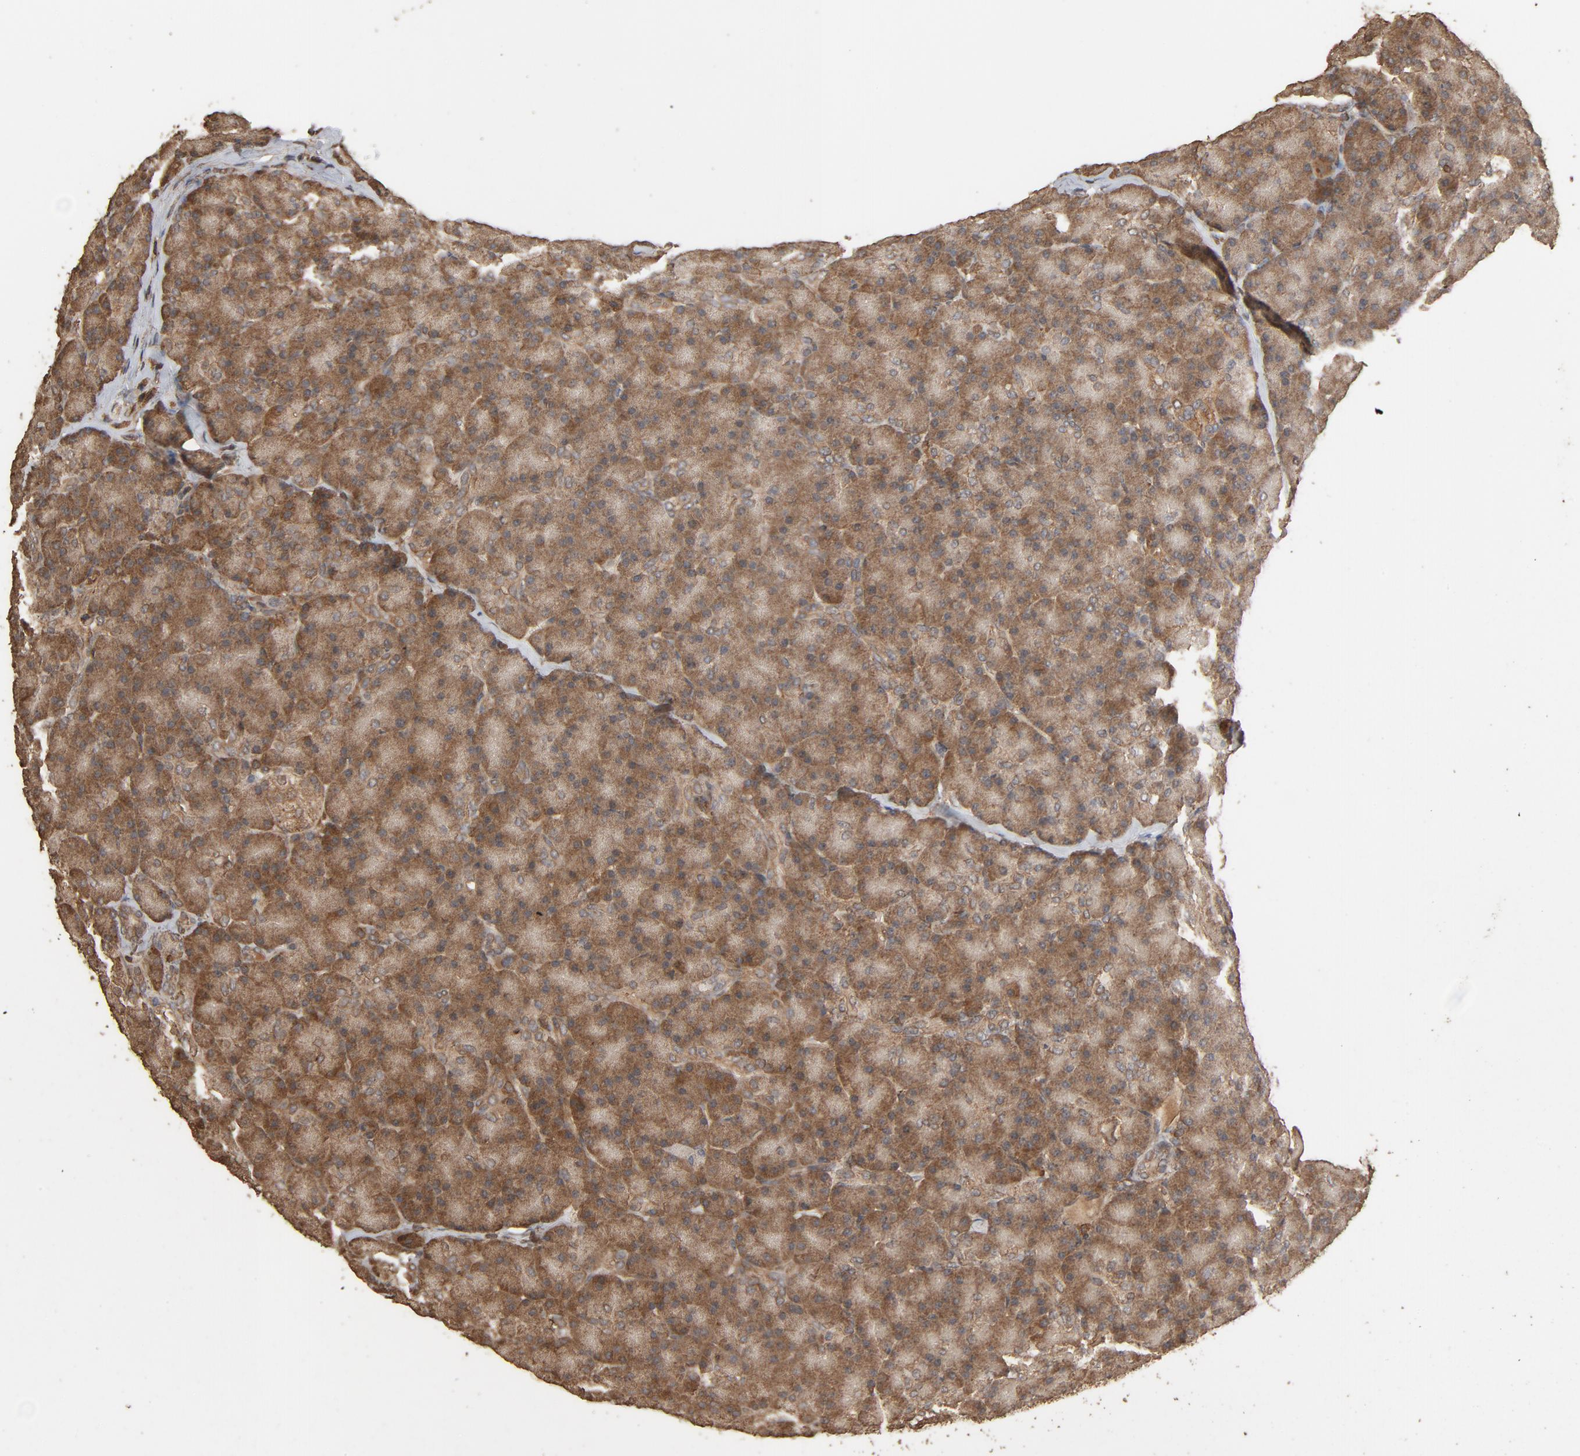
{"staining": {"intensity": "moderate", "quantity": "25%-75%", "location": "cytoplasmic/membranous"}, "tissue": "pancreas", "cell_type": "Exocrine glandular cells", "image_type": "normal", "snomed": [{"axis": "morphology", "description": "Normal tissue, NOS"}, {"axis": "topography", "description": "Pancreas"}], "caption": "Protein expression analysis of unremarkable human pancreas reveals moderate cytoplasmic/membranous expression in approximately 25%-75% of exocrine glandular cells. (brown staining indicates protein expression, while blue staining denotes nuclei).", "gene": "RPS6KA6", "patient": {"sex": "female", "age": 43}}